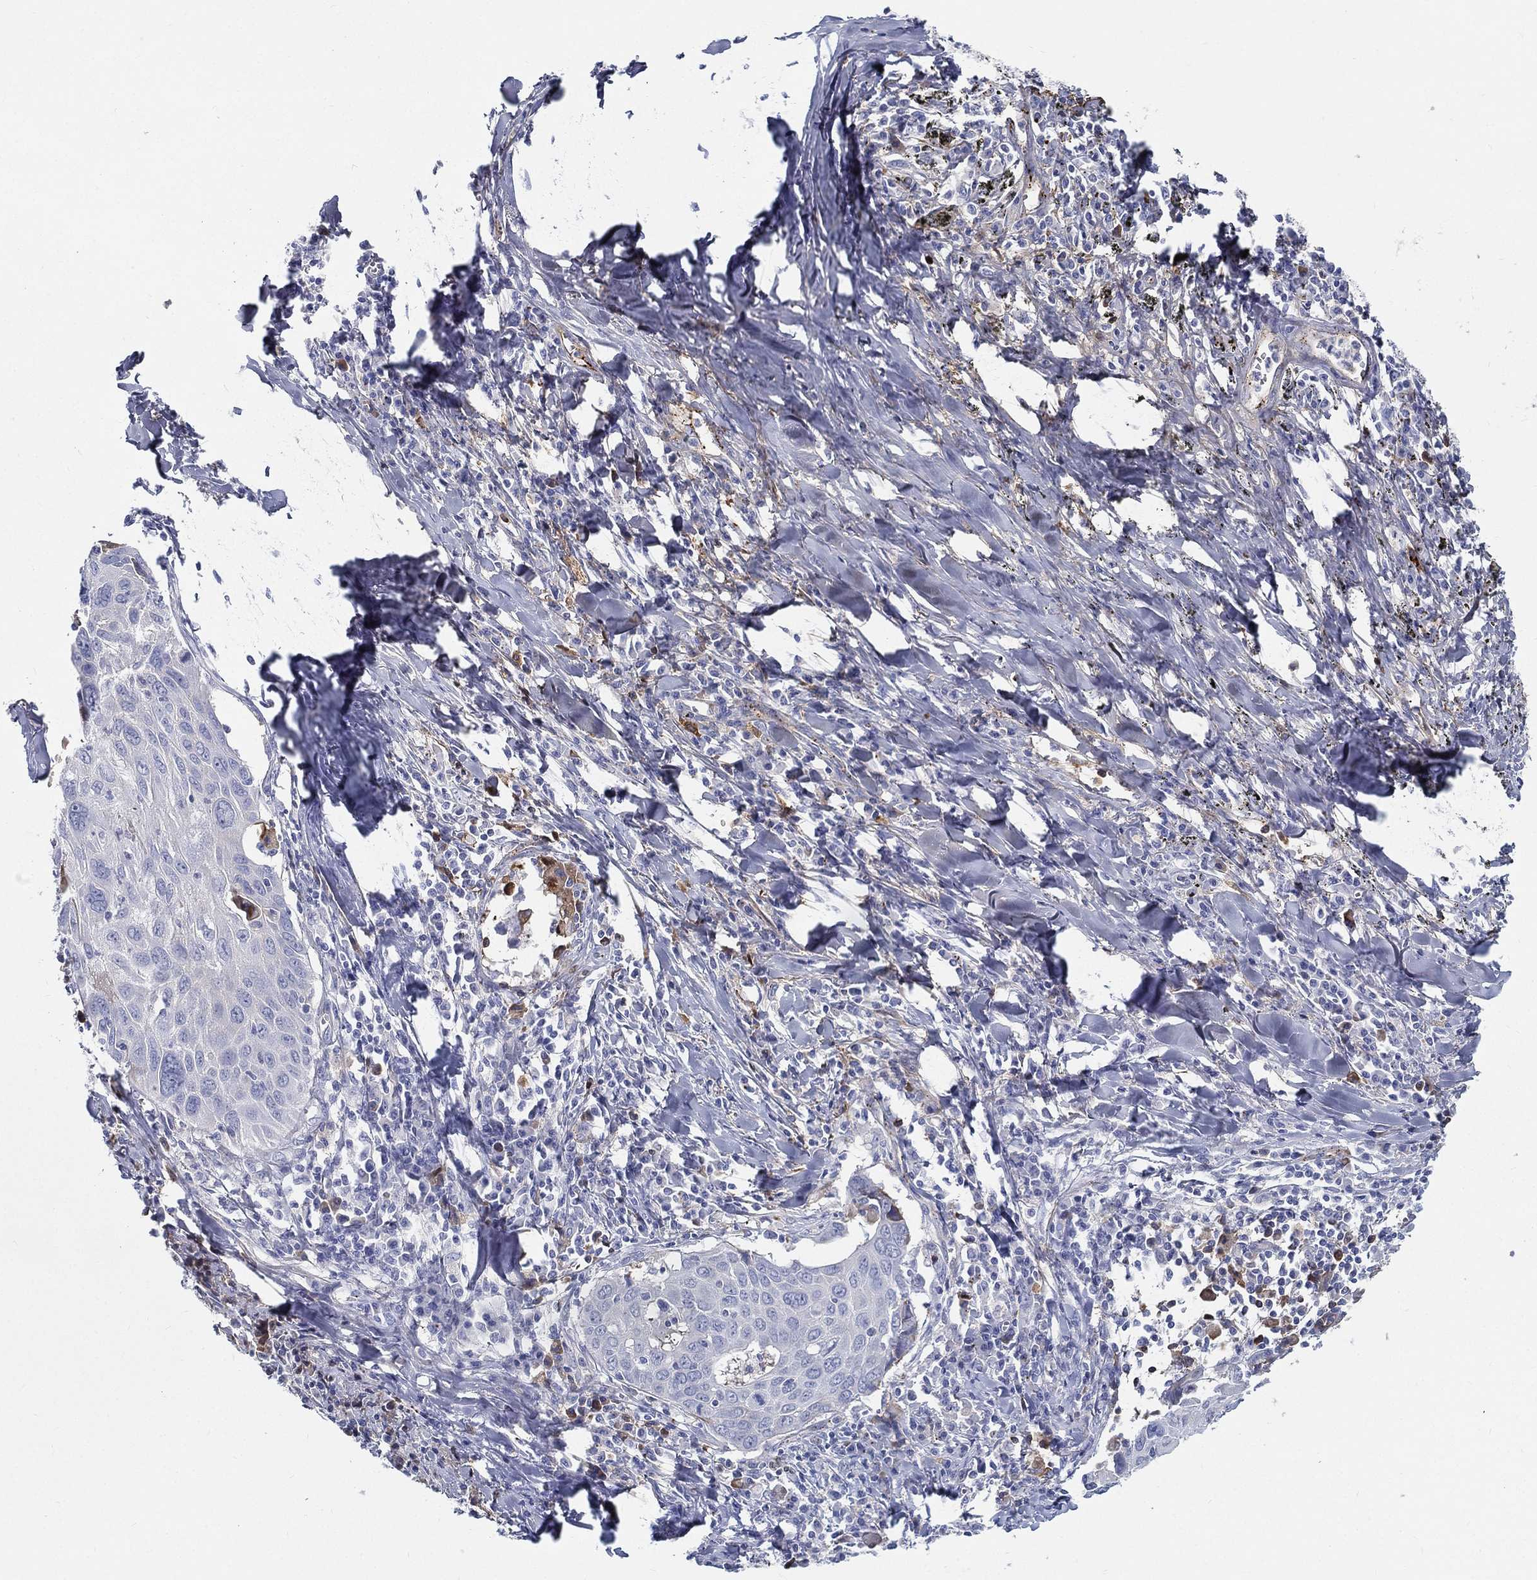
{"staining": {"intensity": "negative", "quantity": "none", "location": "none"}, "tissue": "lung cancer", "cell_type": "Tumor cells", "image_type": "cancer", "snomed": [{"axis": "morphology", "description": "Squamous cell carcinoma, NOS"}, {"axis": "topography", "description": "Lung"}], "caption": "Tumor cells show no significant expression in lung squamous cell carcinoma. (Brightfield microscopy of DAB (3,3'-diaminobenzidine) immunohistochemistry at high magnification).", "gene": "IFNB1", "patient": {"sex": "male", "age": 57}}